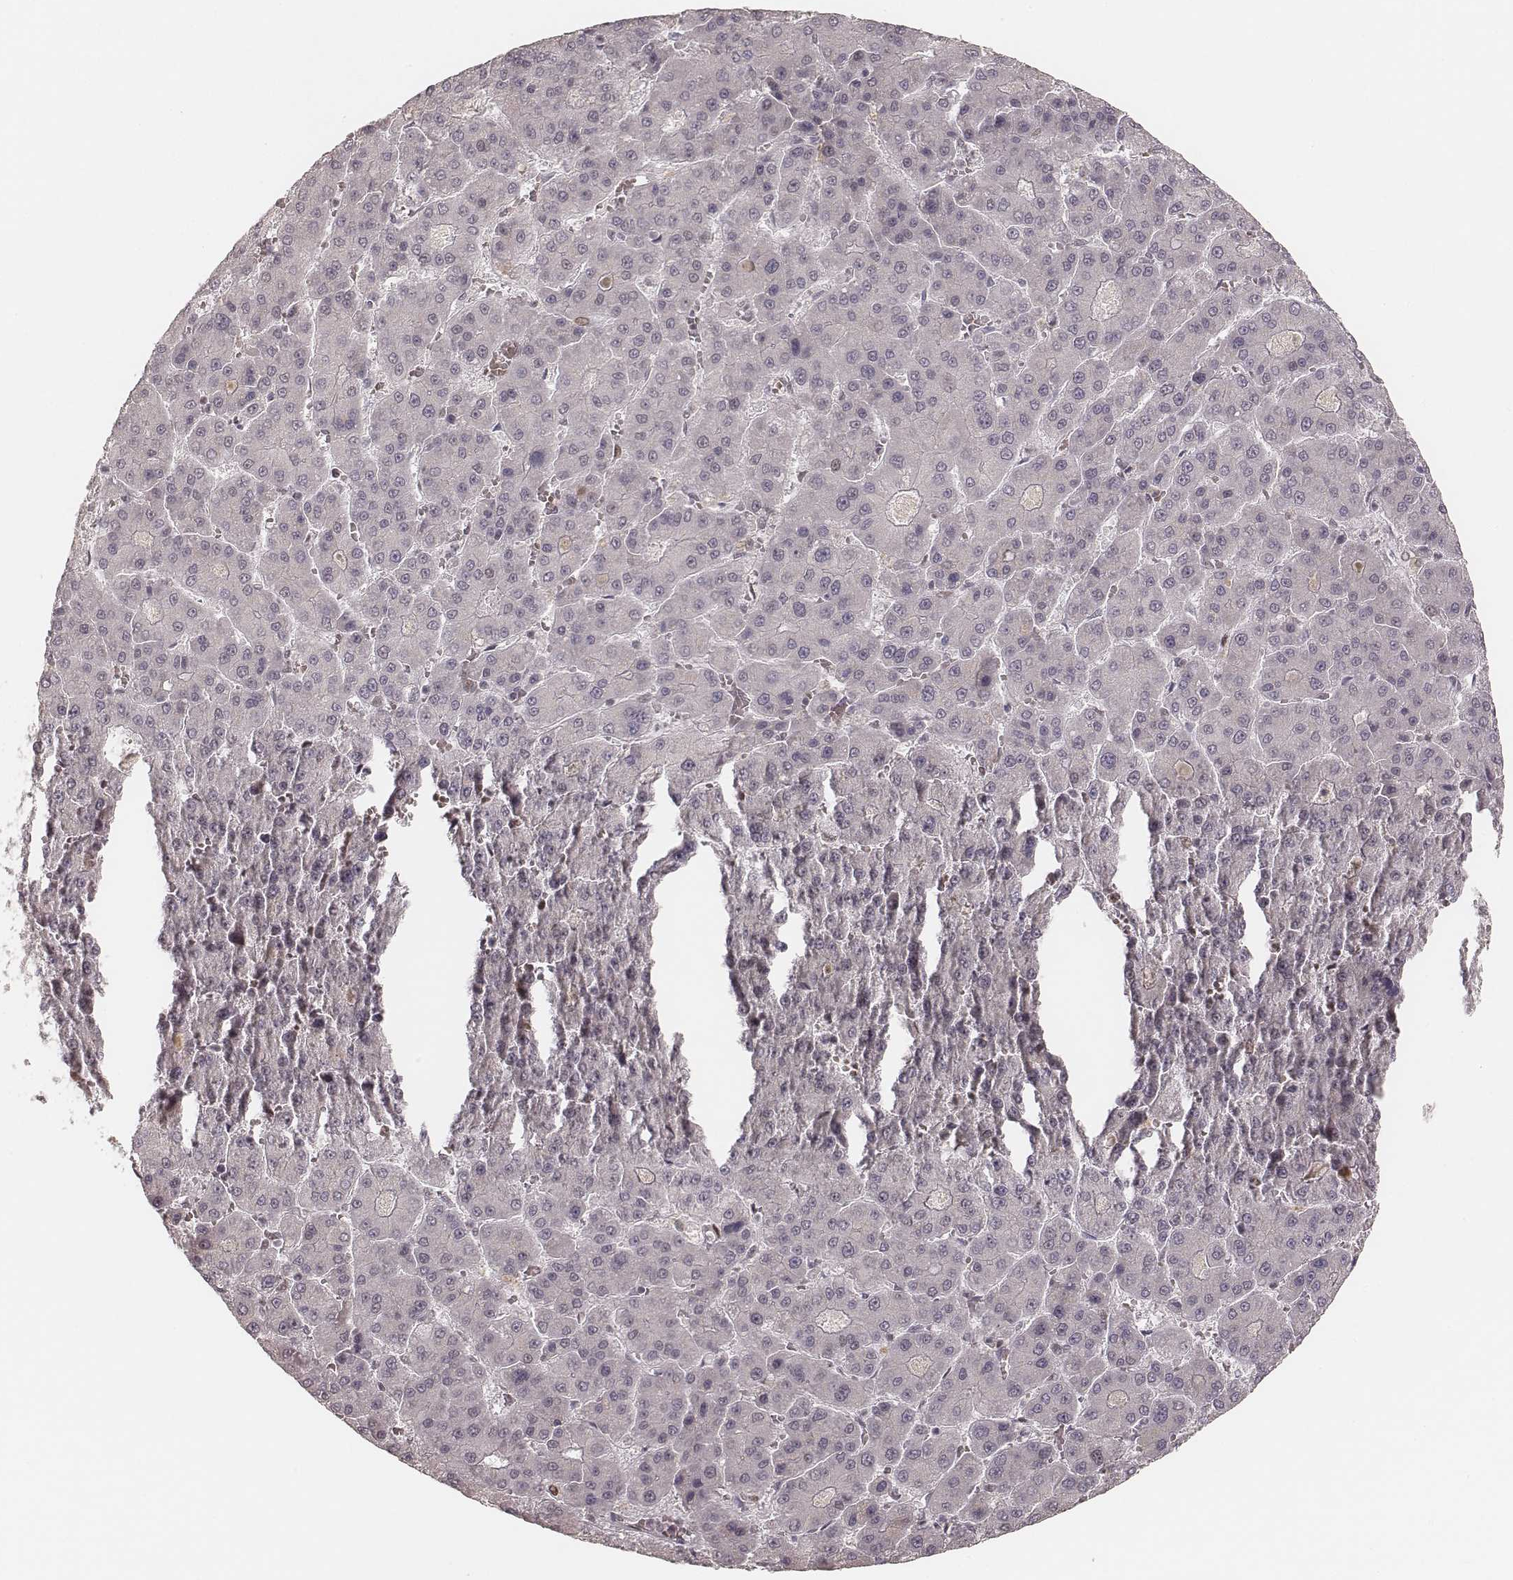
{"staining": {"intensity": "negative", "quantity": "none", "location": "none"}, "tissue": "liver cancer", "cell_type": "Tumor cells", "image_type": "cancer", "snomed": [{"axis": "morphology", "description": "Carcinoma, Hepatocellular, NOS"}, {"axis": "topography", "description": "Liver"}], "caption": "Hepatocellular carcinoma (liver) was stained to show a protein in brown. There is no significant positivity in tumor cells.", "gene": "HNRNPC", "patient": {"sex": "male", "age": 70}}